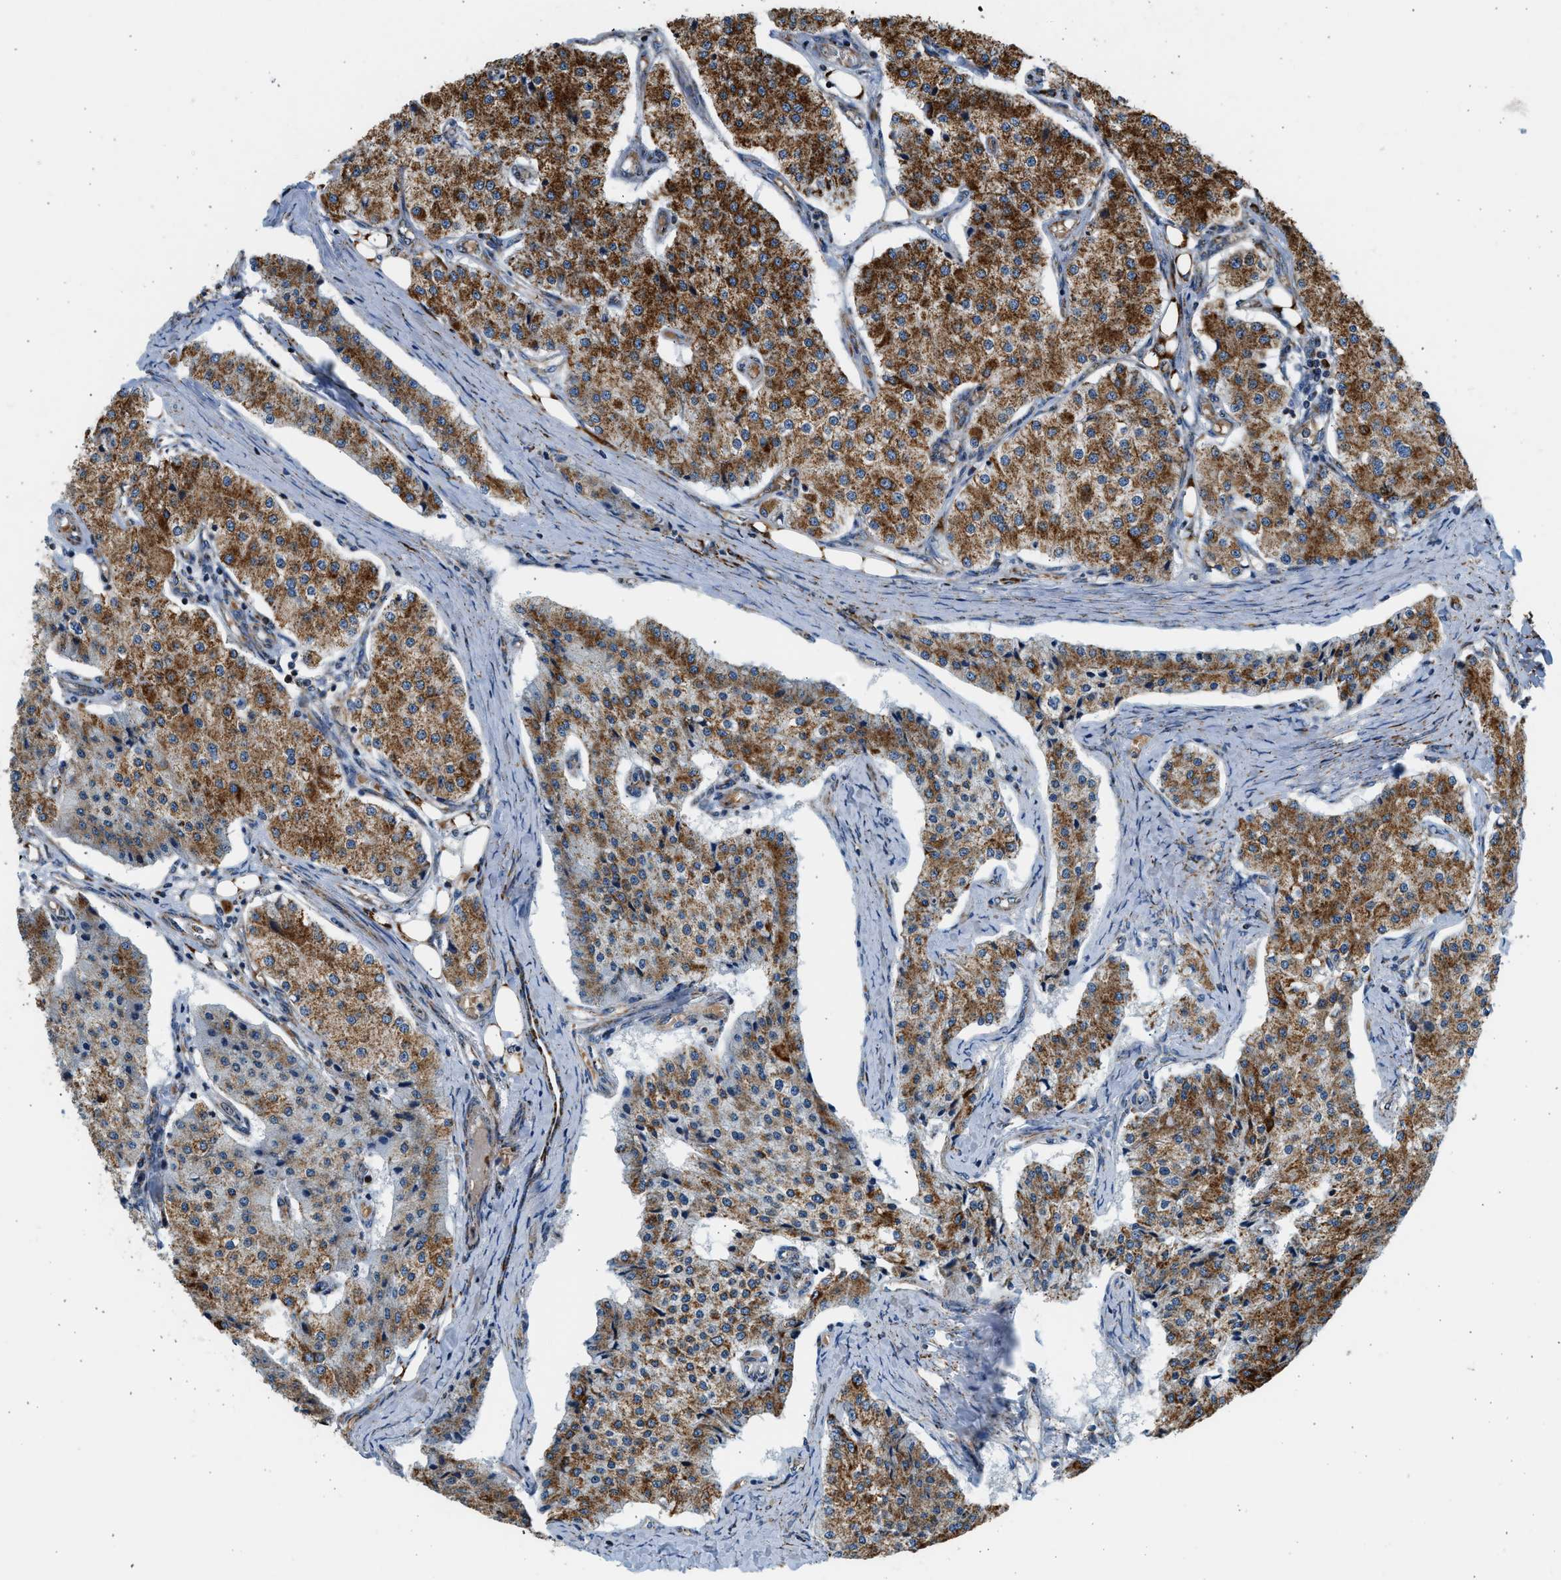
{"staining": {"intensity": "strong", "quantity": ">75%", "location": "cytoplasmic/membranous"}, "tissue": "carcinoid", "cell_type": "Tumor cells", "image_type": "cancer", "snomed": [{"axis": "morphology", "description": "Carcinoid, malignant, NOS"}, {"axis": "topography", "description": "Colon"}], "caption": "Malignant carcinoid tissue demonstrates strong cytoplasmic/membranous staining in approximately >75% of tumor cells", "gene": "KCNMB3", "patient": {"sex": "female", "age": 52}}